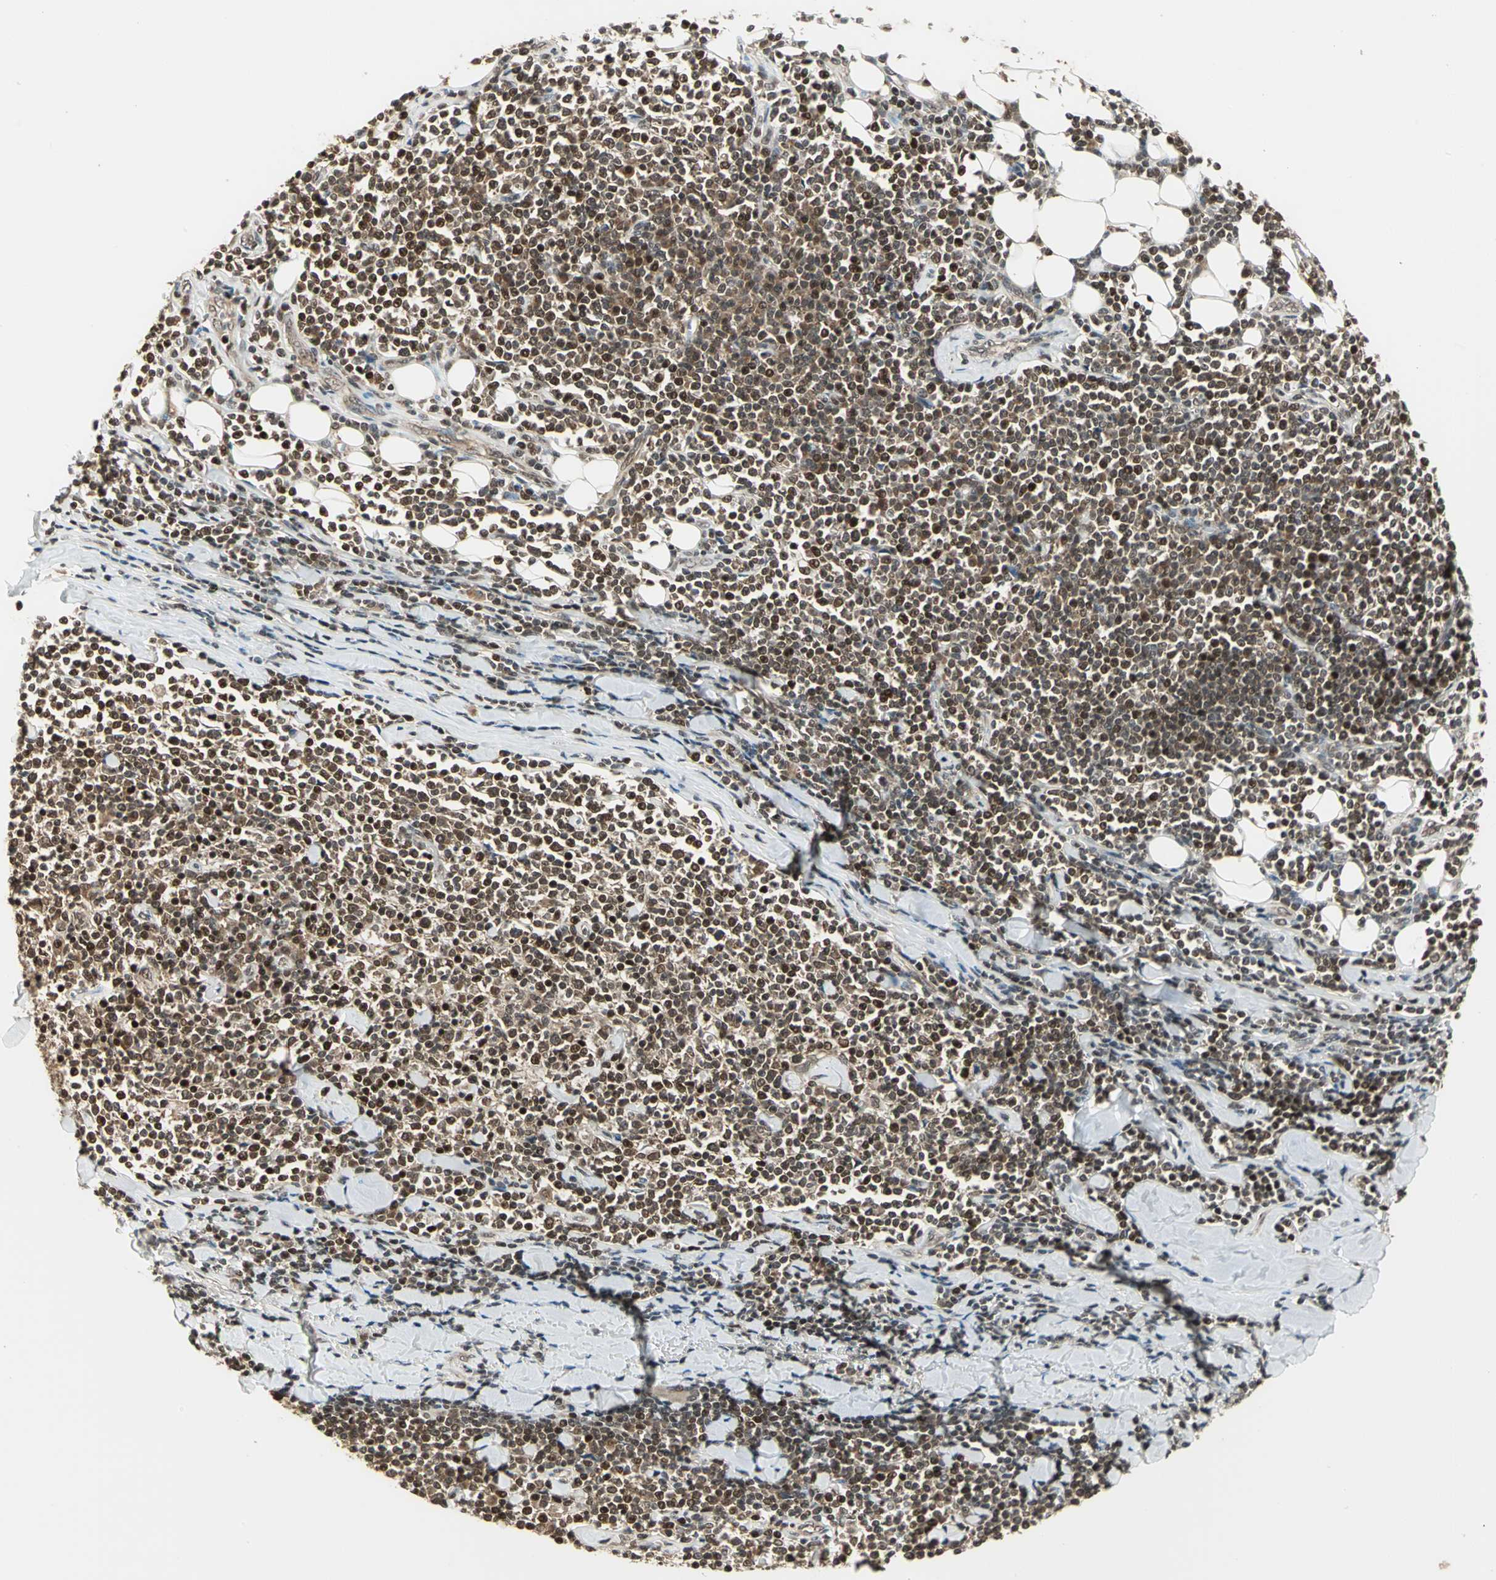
{"staining": {"intensity": "moderate", "quantity": ">75%", "location": "cytoplasmic/membranous,nuclear"}, "tissue": "lymphoma", "cell_type": "Tumor cells", "image_type": "cancer", "snomed": [{"axis": "morphology", "description": "Malignant lymphoma, non-Hodgkin's type, Low grade"}, {"axis": "topography", "description": "Soft tissue"}], "caption": "Immunohistochemical staining of low-grade malignant lymphoma, non-Hodgkin's type demonstrates medium levels of moderate cytoplasmic/membranous and nuclear protein staining in approximately >75% of tumor cells.", "gene": "PSMC3", "patient": {"sex": "male", "age": 92}}